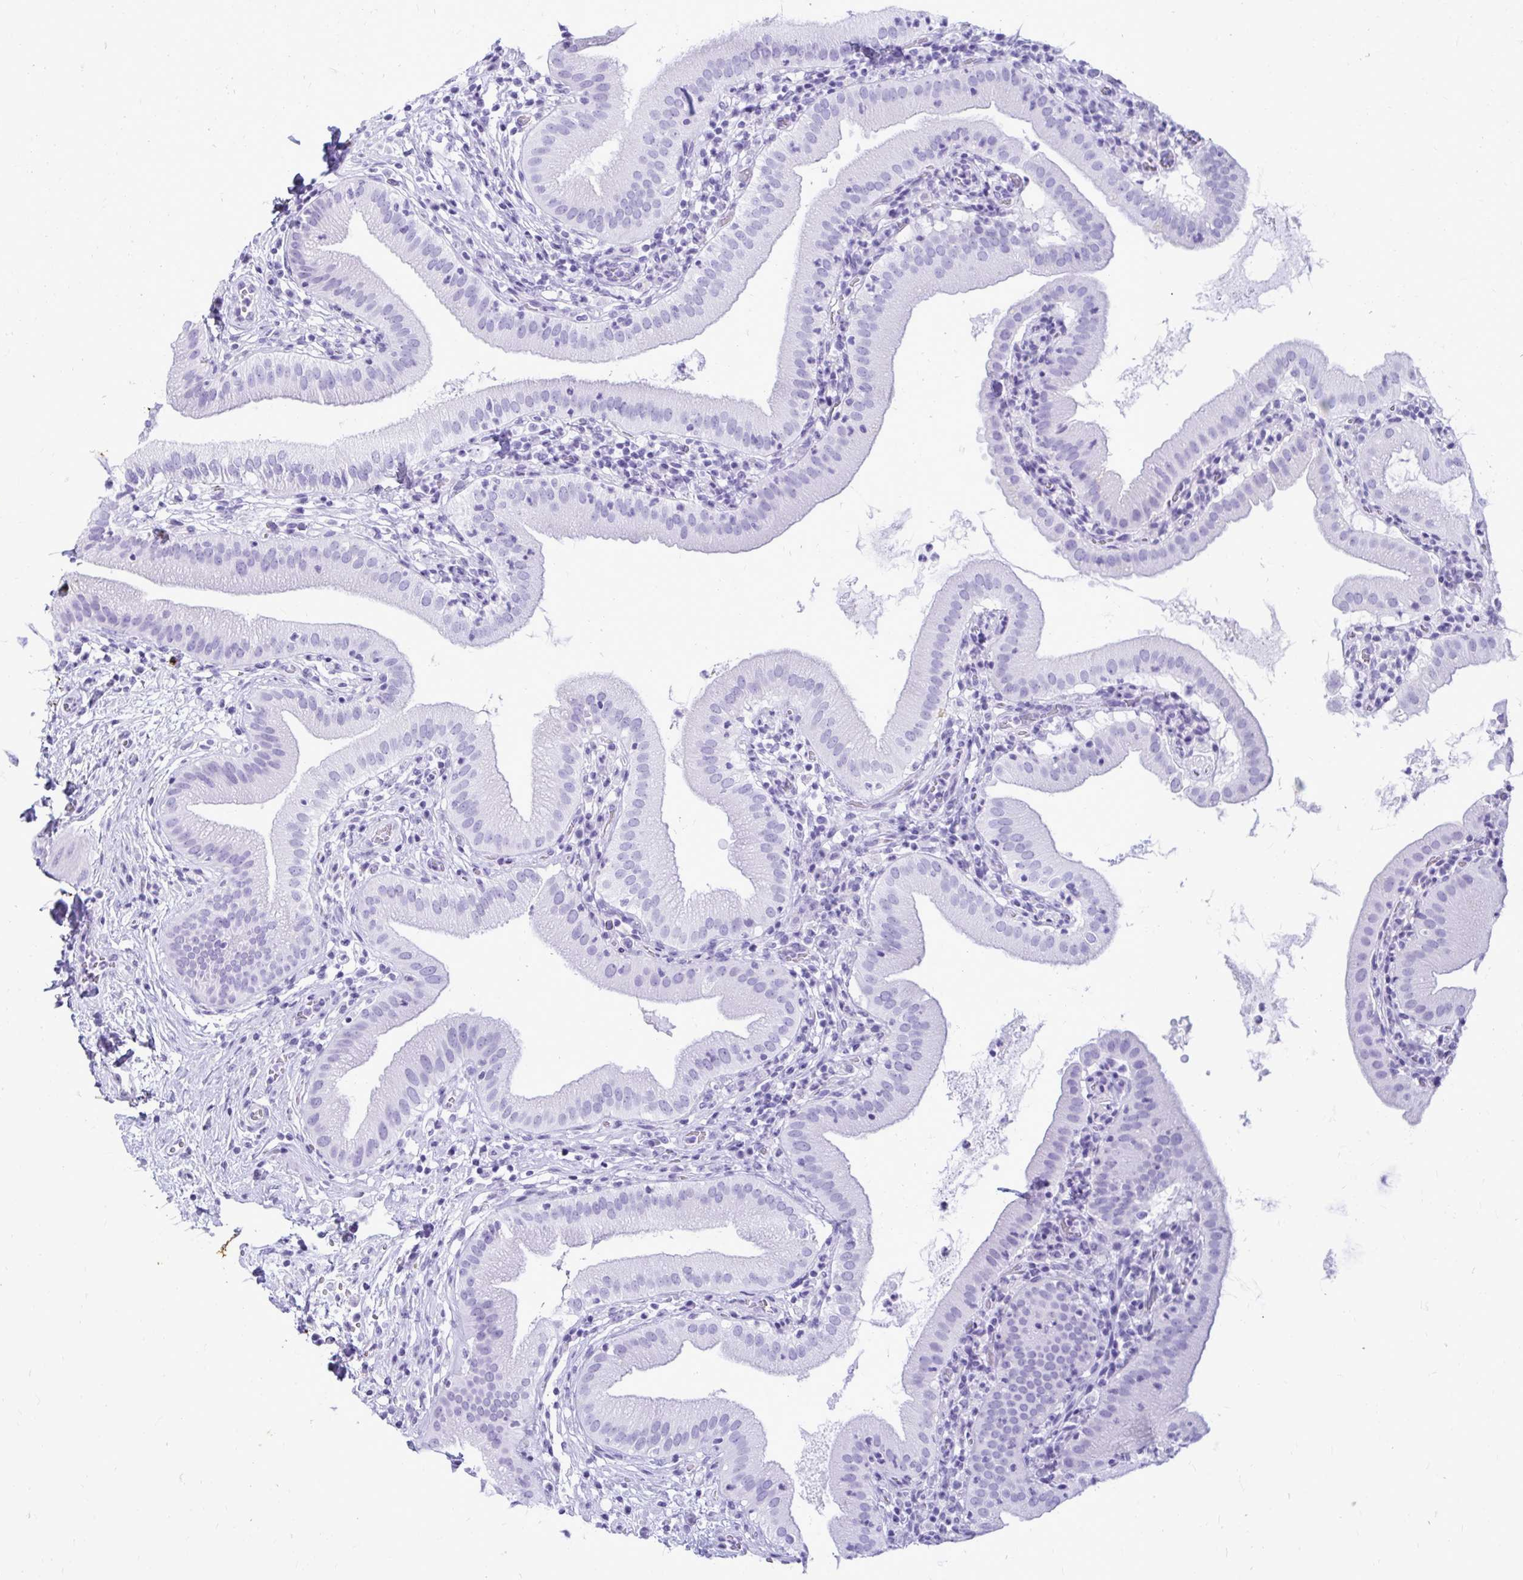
{"staining": {"intensity": "negative", "quantity": "none", "location": "none"}, "tissue": "gallbladder", "cell_type": "Glandular cells", "image_type": "normal", "snomed": [{"axis": "morphology", "description": "Normal tissue, NOS"}, {"axis": "topography", "description": "Gallbladder"}], "caption": "Glandular cells show no significant protein staining in unremarkable gallbladder.", "gene": "OR10R2", "patient": {"sex": "female", "age": 65}}